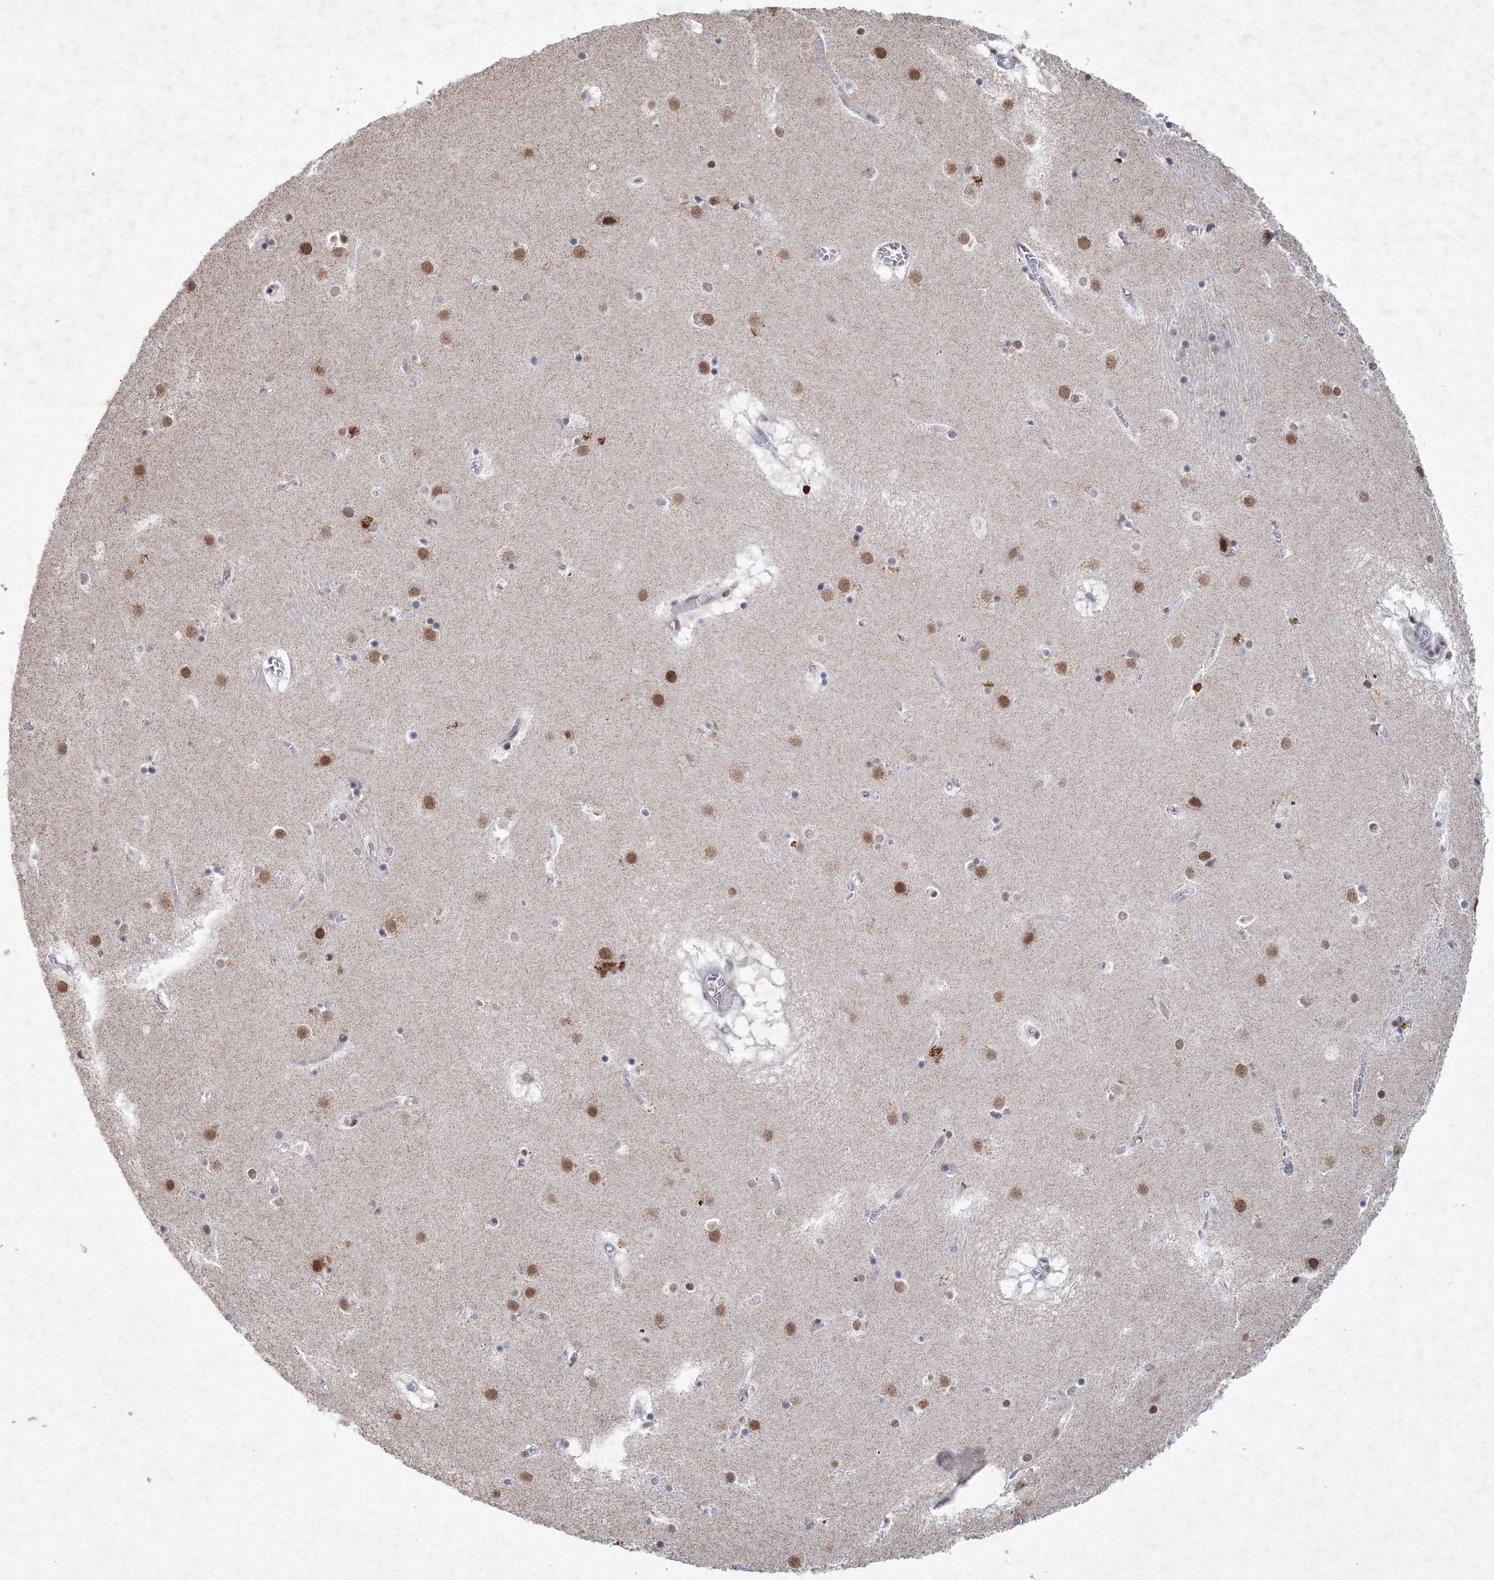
{"staining": {"intensity": "strong", "quantity": "25%-75%", "location": "nuclear"}, "tissue": "caudate", "cell_type": "Glial cells", "image_type": "normal", "snomed": [{"axis": "morphology", "description": "Normal tissue, NOS"}, {"axis": "topography", "description": "Lateral ventricle wall"}], "caption": "Immunohistochemistry image of normal caudate stained for a protein (brown), which demonstrates high levels of strong nuclear positivity in about 25%-75% of glial cells.", "gene": "SF3B6", "patient": {"sex": "male", "age": 70}}